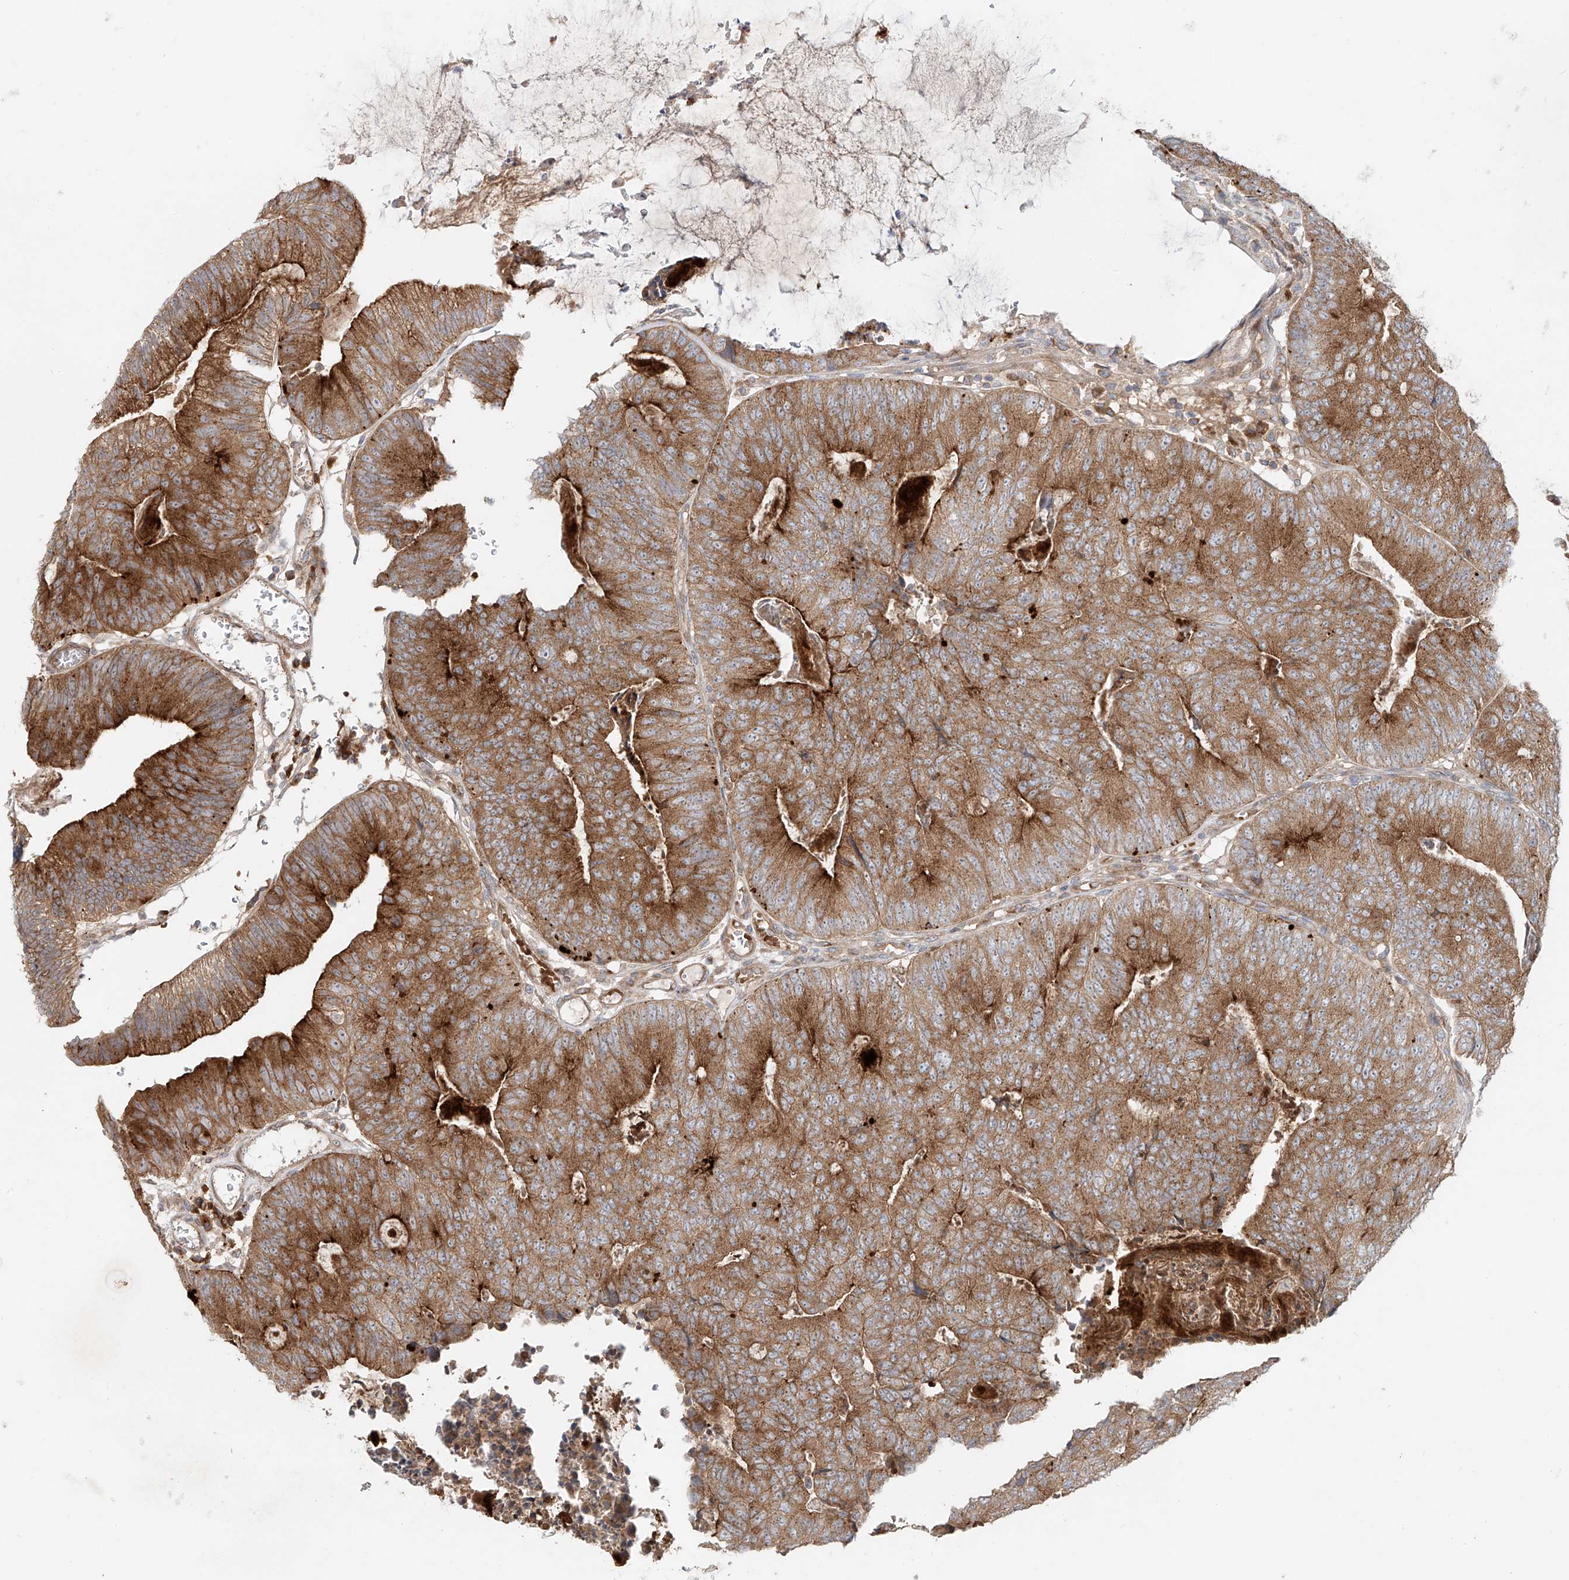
{"staining": {"intensity": "strong", "quantity": ">75%", "location": "cytoplasmic/membranous"}, "tissue": "colorectal cancer", "cell_type": "Tumor cells", "image_type": "cancer", "snomed": [{"axis": "morphology", "description": "Adenocarcinoma, NOS"}, {"axis": "topography", "description": "Colon"}], "caption": "Strong cytoplasmic/membranous staining for a protein is seen in about >75% of tumor cells of colorectal cancer using immunohistochemistry.", "gene": "TJAP1", "patient": {"sex": "female", "age": 67}}